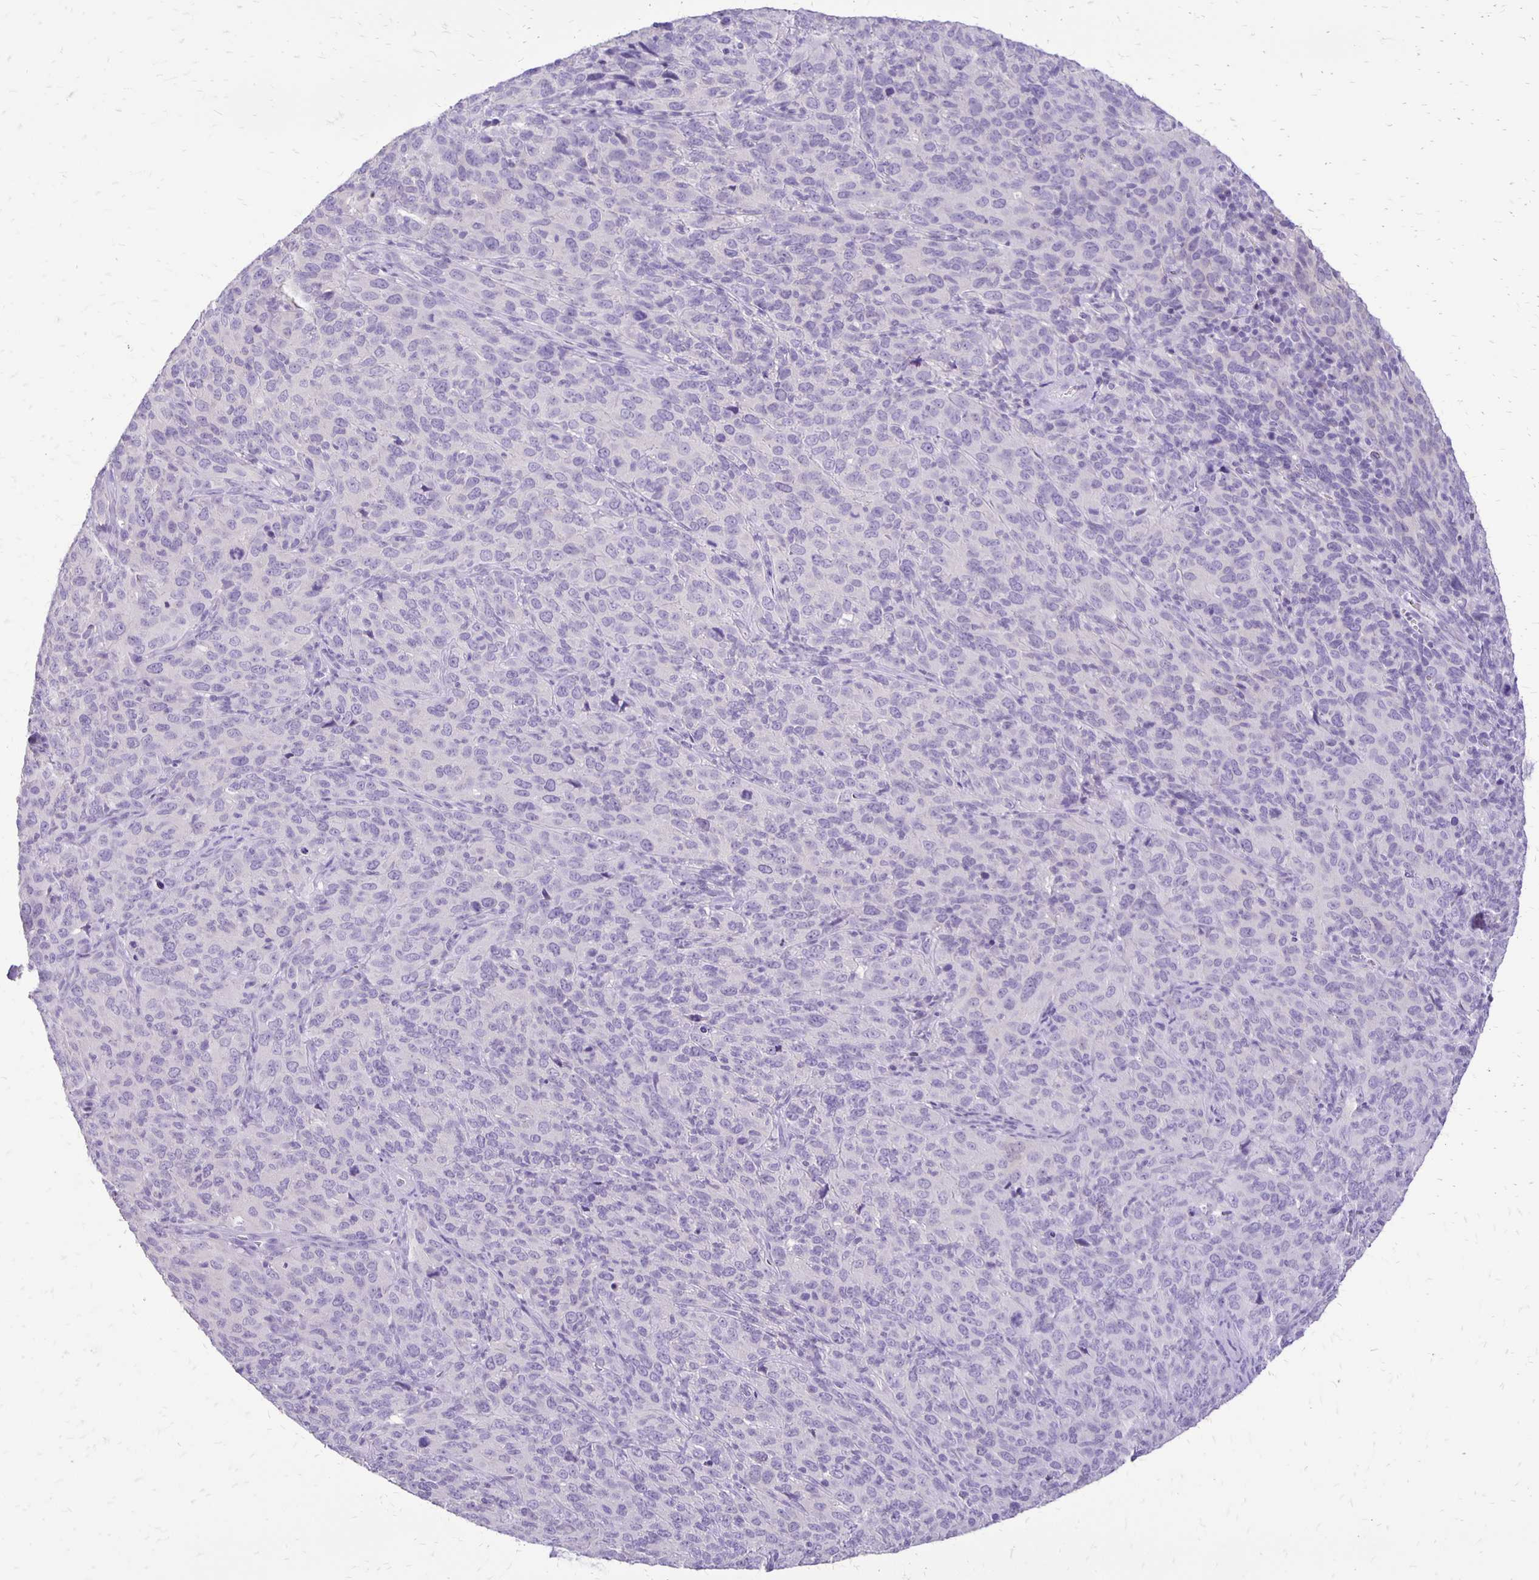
{"staining": {"intensity": "negative", "quantity": "none", "location": "none"}, "tissue": "cervical cancer", "cell_type": "Tumor cells", "image_type": "cancer", "snomed": [{"axis": "morphology", "description": "Normal tissue, NOS"}, {"axis": "morphology", "description": "Squamous cell carcinoma, NOS"}, {"axis": "topography", "description": "Cervix"}], "caption": "DAB immunohistochemical staining of human squamous cell carcinoma (cervical) exhibits no significant positivity in tumor cells. (Immunohistochemistry, brightfield microscopy, high magnification).", "gene": "ANKRD45", "patient": {"sex": "female", "age": 51}}